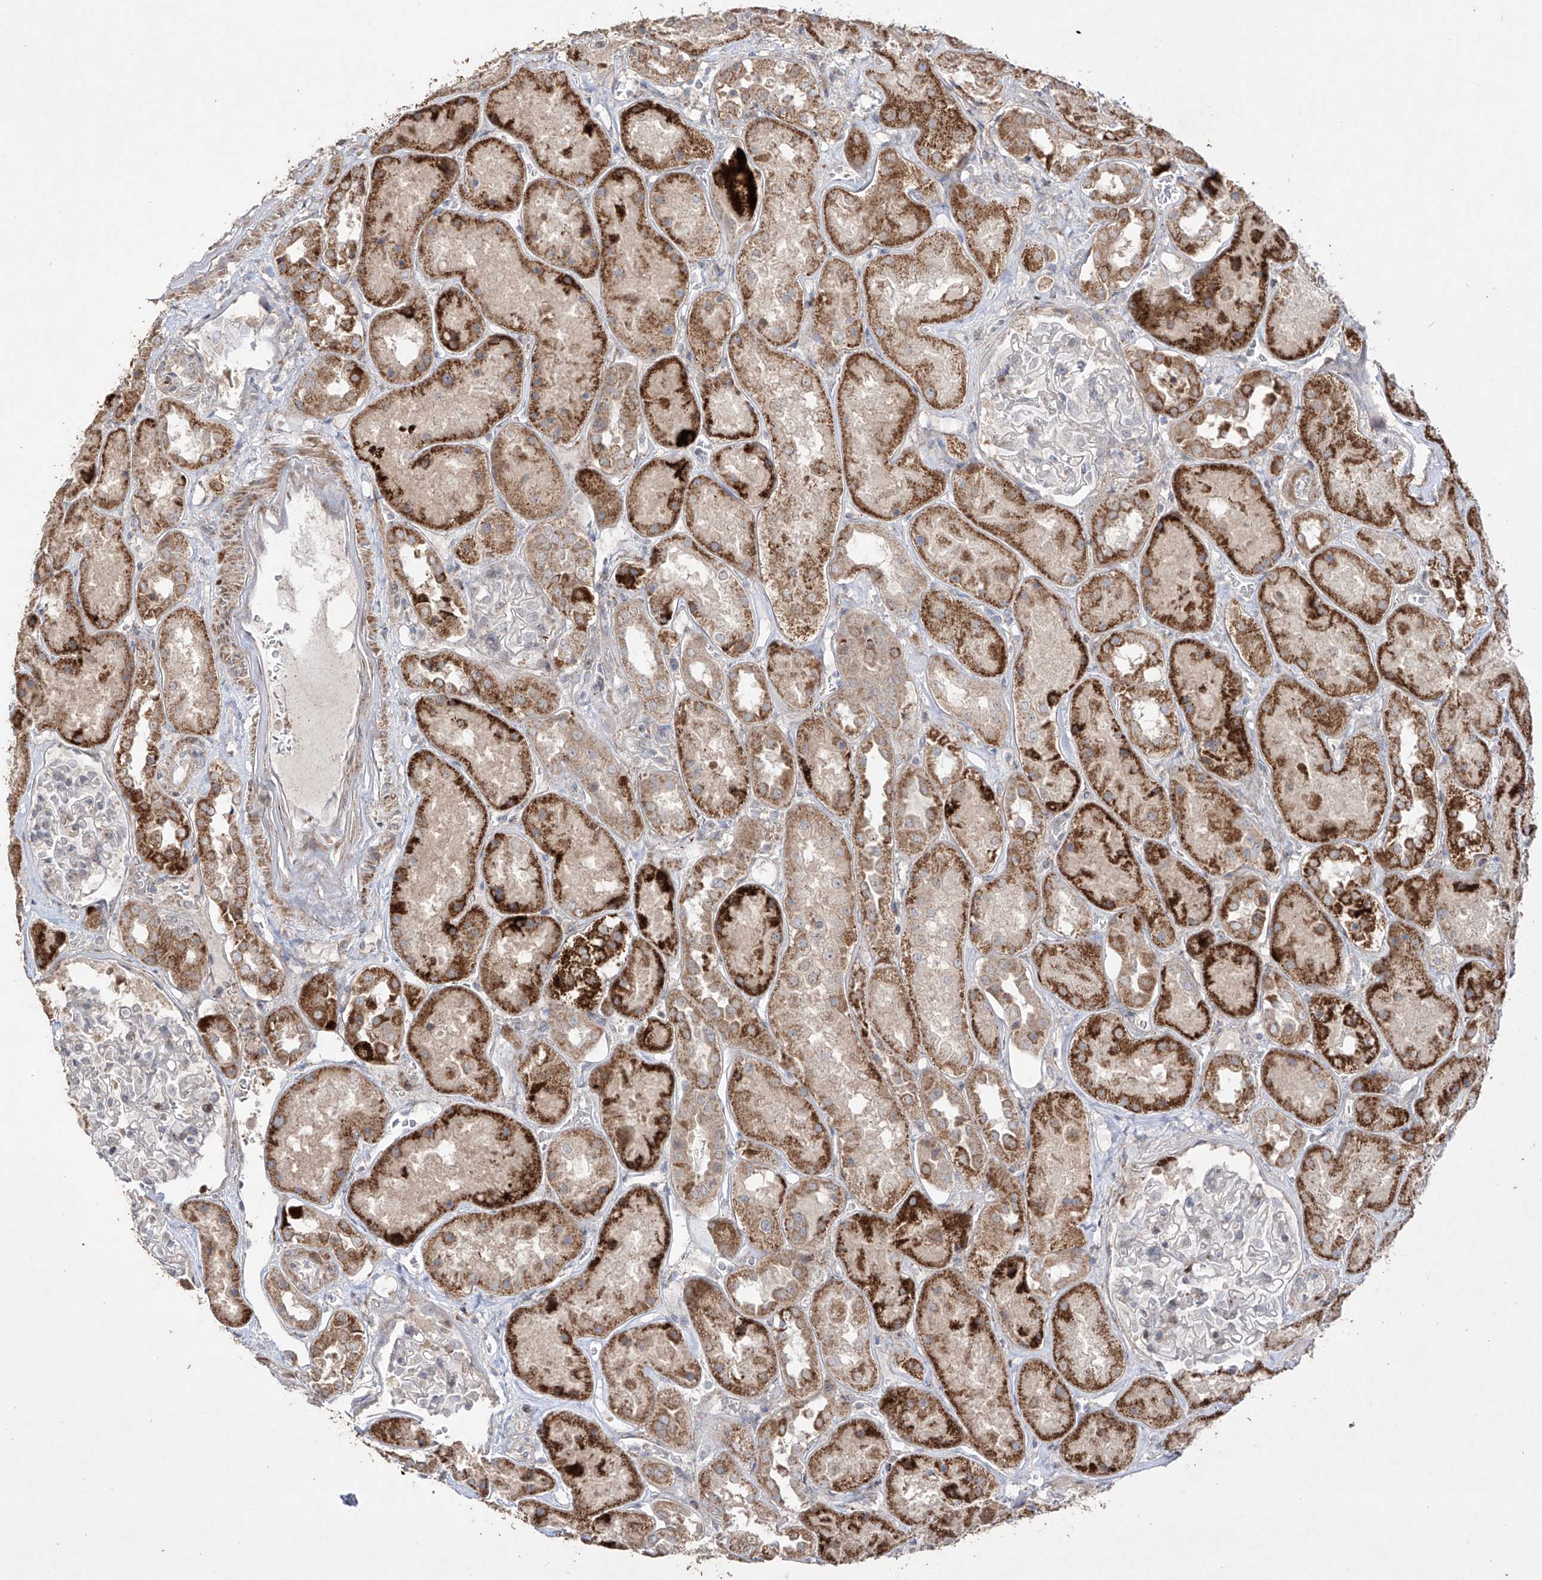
{"staining": {"intensity": "negative", "quantity": "none", "location": "none"}, "tissue": "kidney", "cell_type": "Cells in glomeruli", "image_type": "normal", "snomed": [{"axis": "morphology", "description": "Normal tissue, NOS"}, {"axis": "topography", "description": "Kidney"}], "caption": "Immunohistochemistry image of benign human kidney stained for a protein (brown), which displays no staining in cells in glomeruli. (DAB (3,3'-diaminobenzidine) IHC, high magnification).", "gene": "YKT6", "patient": {"sex": "male", "age": 70}}